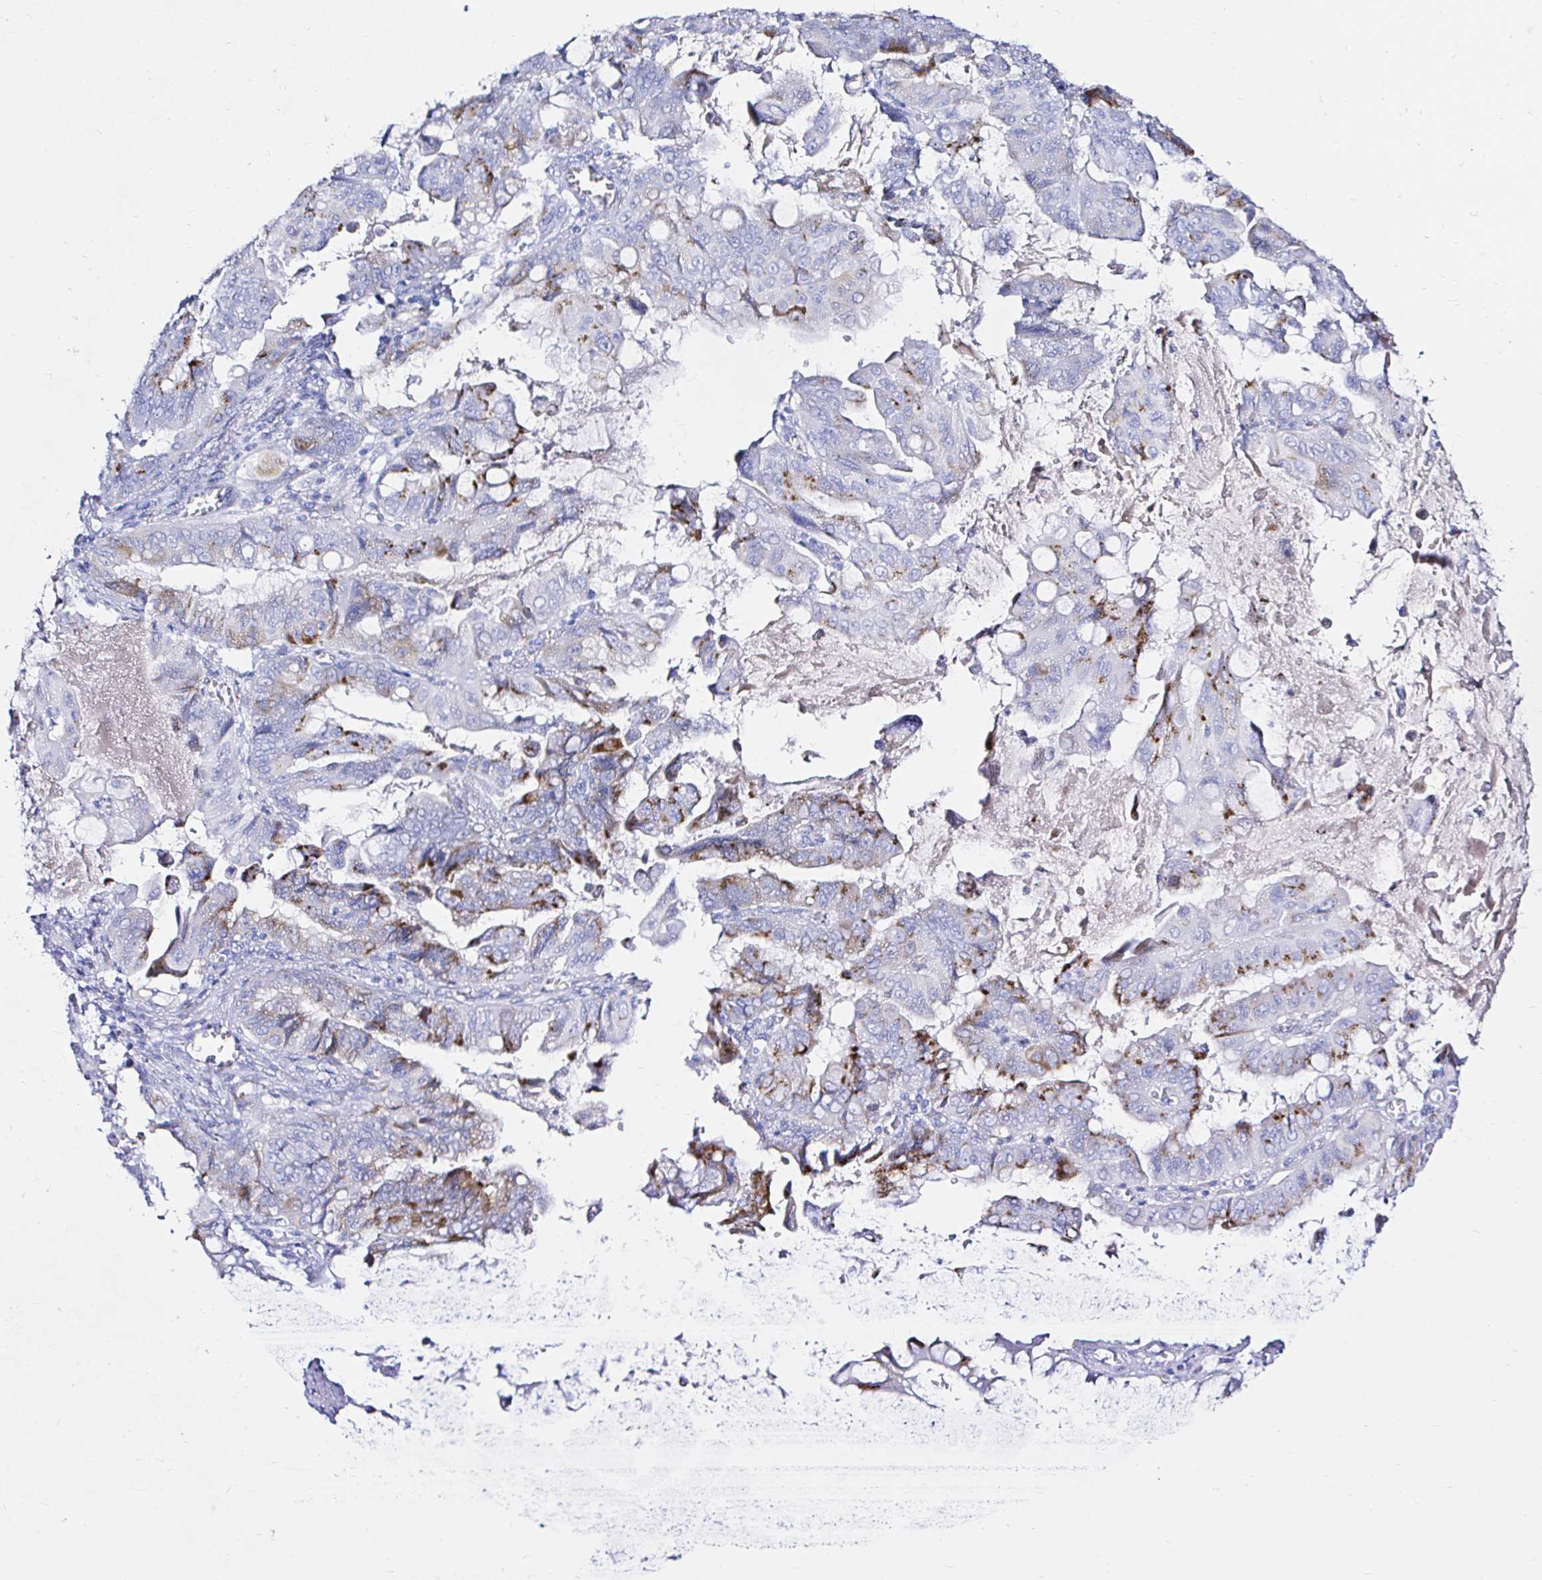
{"staining": {"intensity": "moderate", "quantity": "<25%", "location": "cytoplasmic/membranous"}, "tissue": "stomach cancer", "cell_type": "Tumor cells", "image_type": "cancer", "snomed": [{"axis": "morphology", "description": "Adenocarcinoma, NOS"}, {"axis": "topography", "description": "Stomach, upper"}], "caption": "DAB immunohistochemical staining of human stomach cancer (adenocarcinoma) demonstrates moderate cytoplasmic/membranous protein staining in about <25% of tumor cells.", "gene": "ZNF432", "patient": {"sex": "male", "age": 80}}